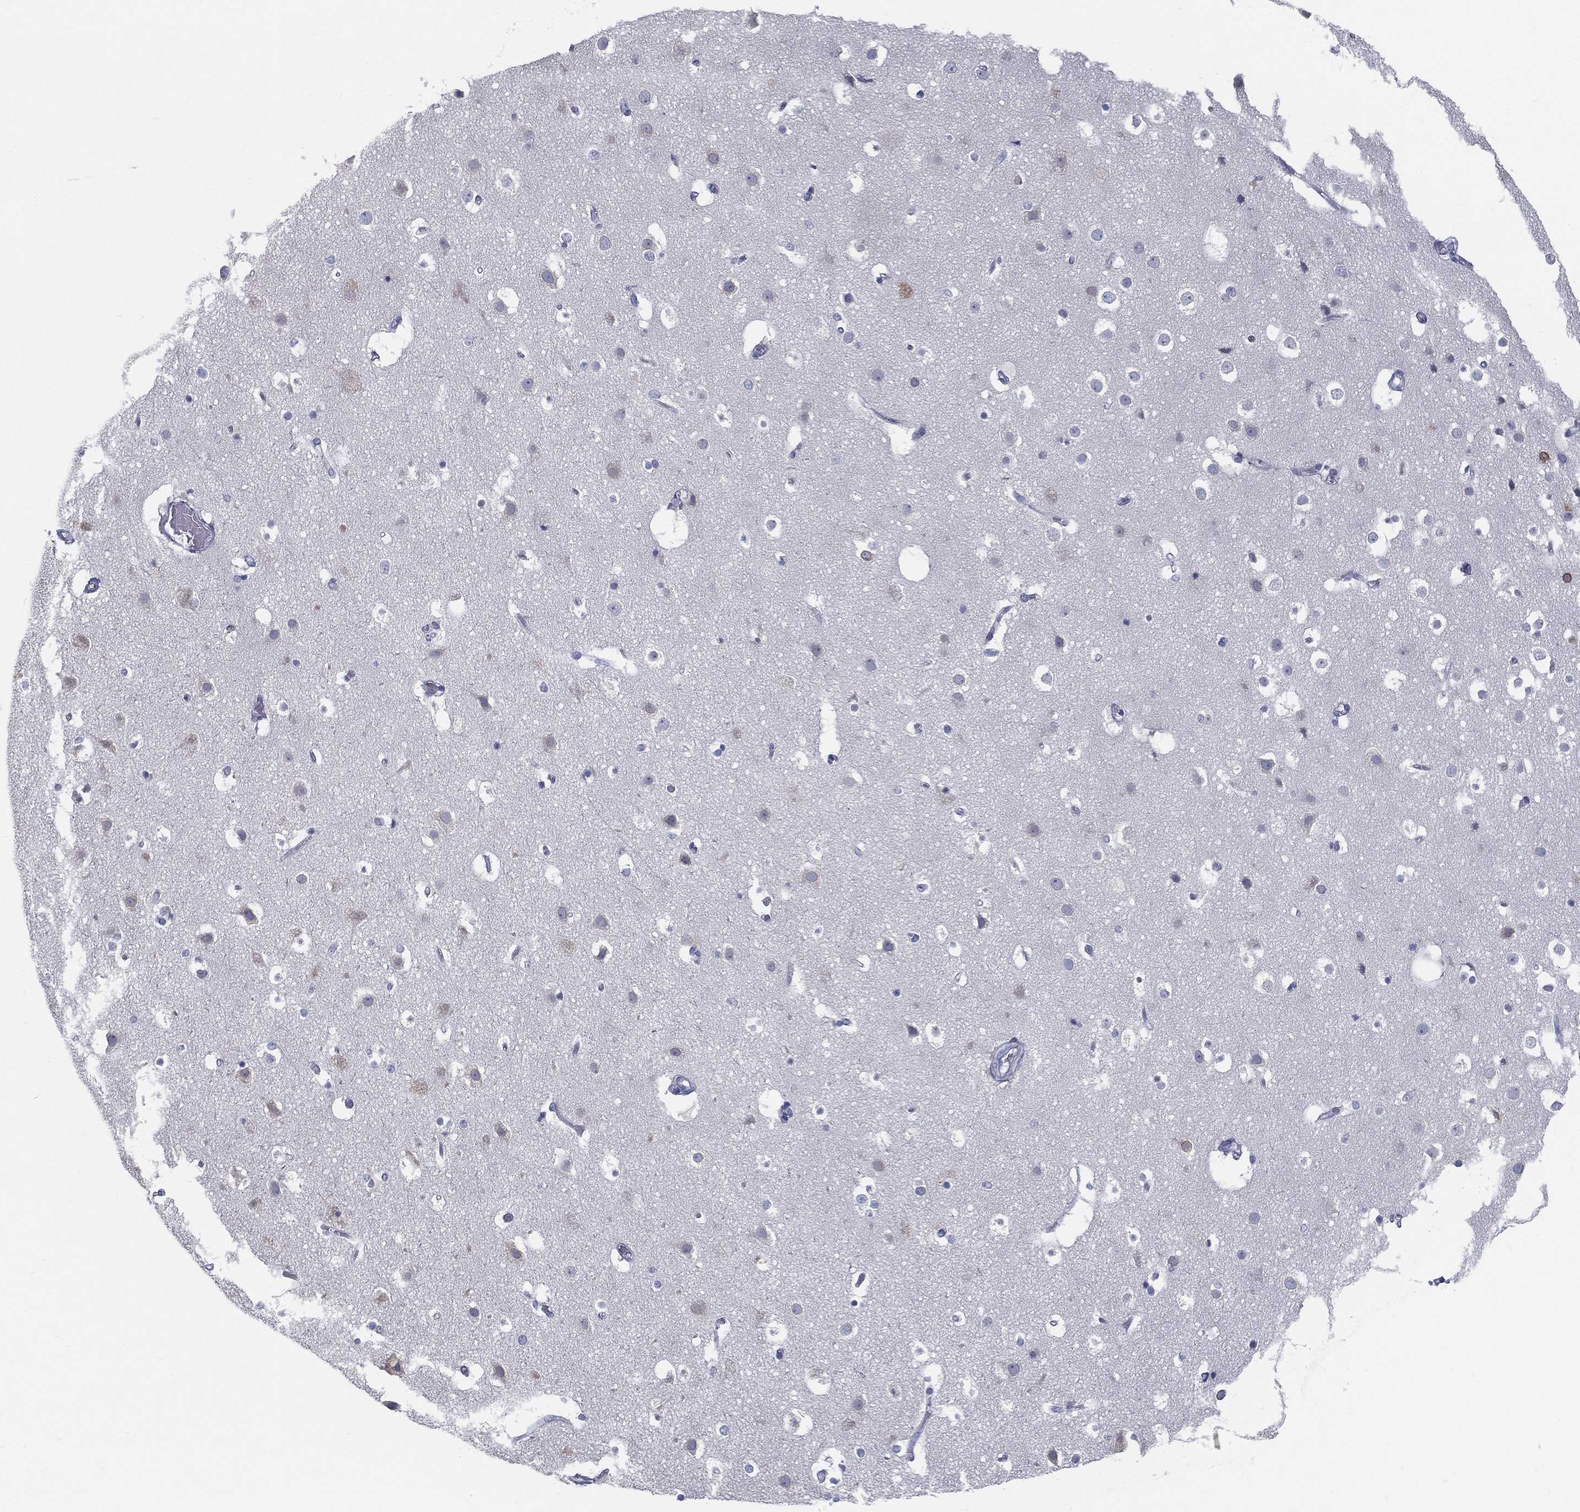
{"staining": {"intensity": "negative", "quantity": "none", "location": "none"}, "tissue": "cerebral cortex", "cell_type": "Endothelial cells", "image_type": "normal", "snomed": [{"axis": "morphology", "description": "Normal tissue, NOS"}, {"axis": "topography", "description": "Cerebral cortex"}], "caption": "Immunohistochemistry of benign cerebral cortex exhibits no positivity in endothelial cells. (Stains: DAB immunohistochemistry (IHC) with hematoxylin counter stain, Microscopy: brightfield microscopy at high magnification).", "gene": "STS", "patient": {"sex": "female", "age": 52}}